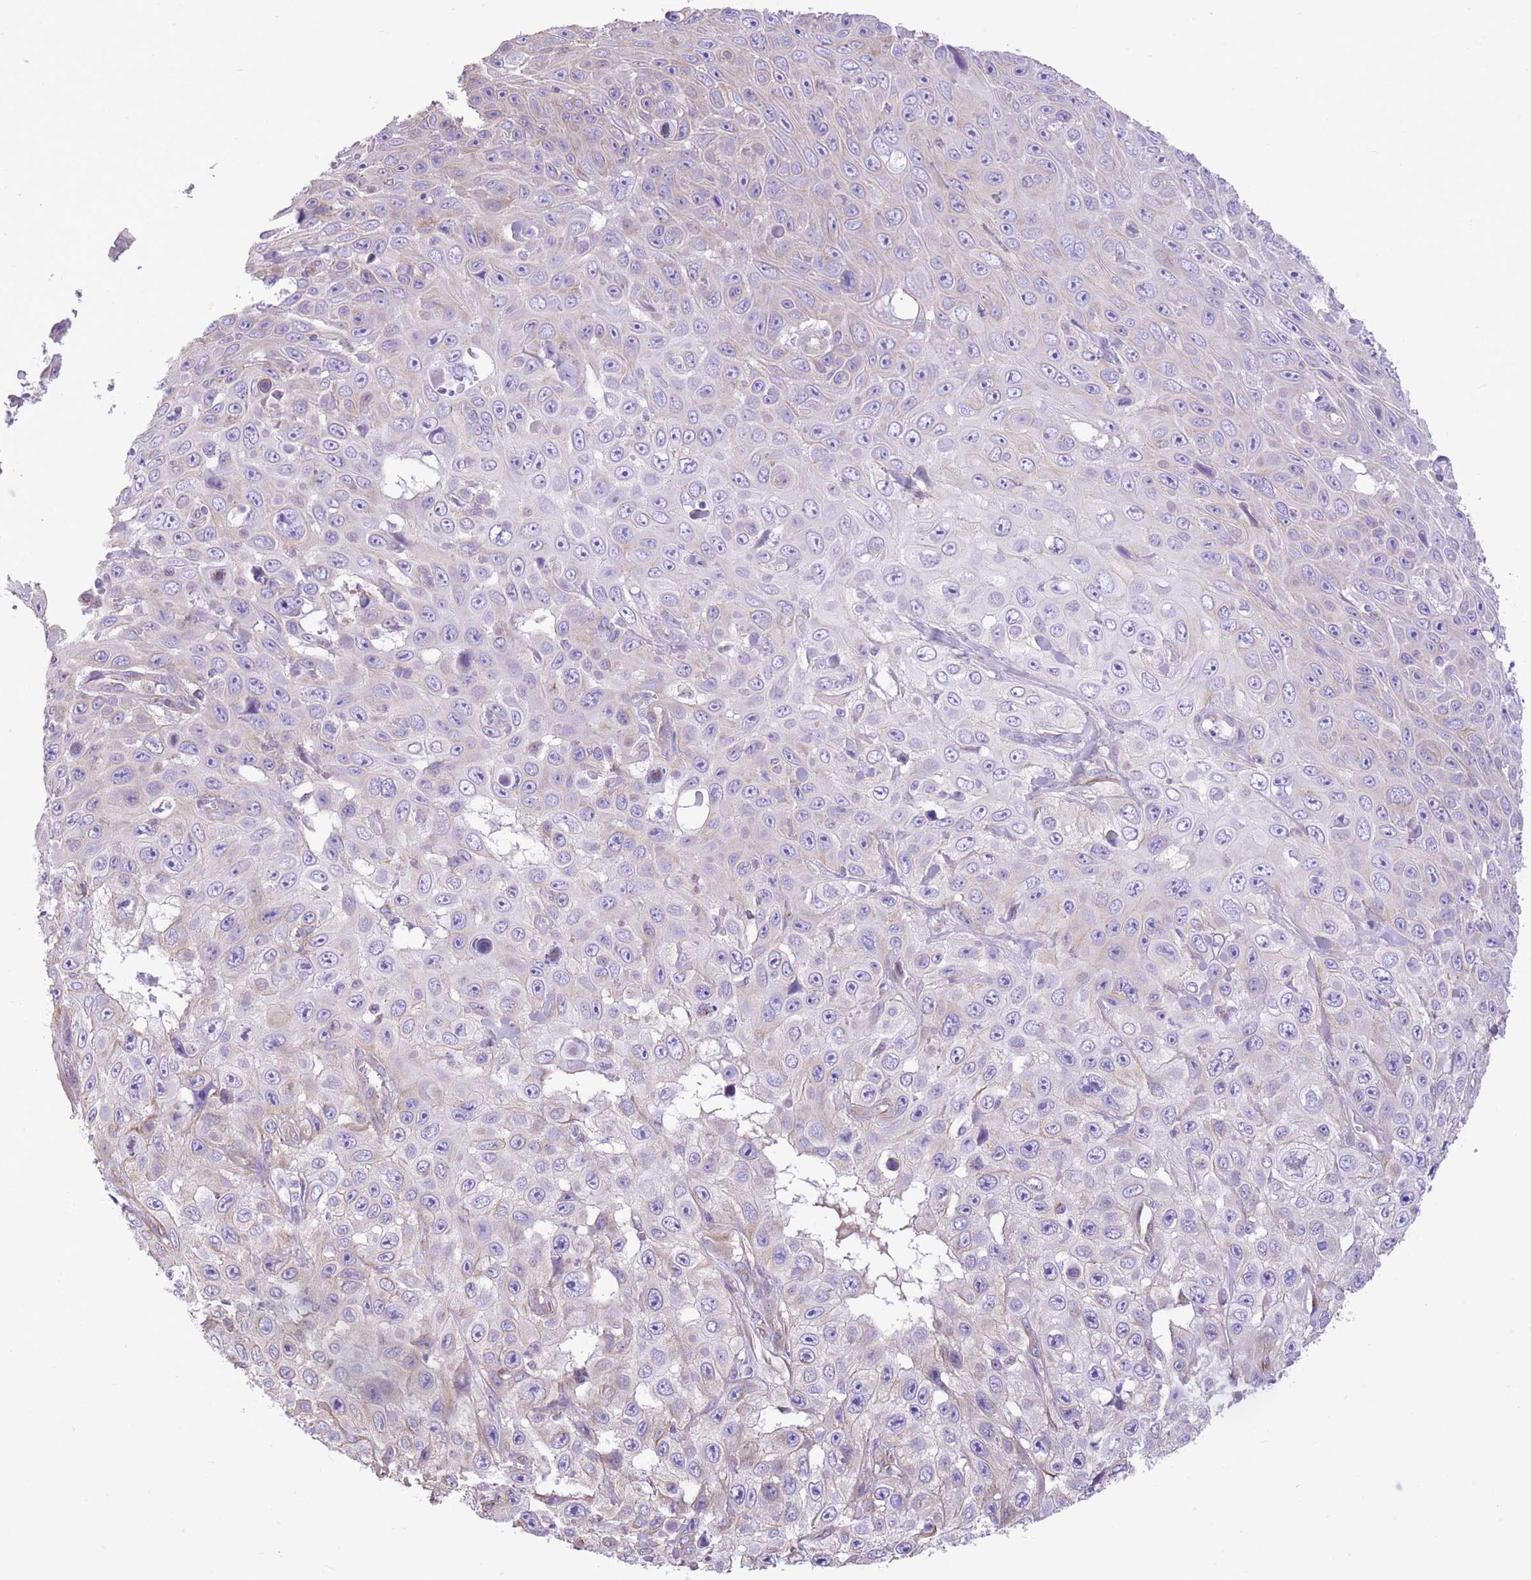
{"staining": {"intensity": "negative", "quantity": "none", "location": "none"}, "tissue": "skin cancer", "cell_type": "Tumor cells", "image_type": "cancer", "snomed": [{"axis": "morphology", "description": "Squamous cell carcinoma, NOS"}, {"axis": "topography", "description": "Skin"}], "caption": "Tumor cells are negative for brown protein staining in squamous cell carcinoma (skin). Brightfield microscopy of immunohistochemistry (IHC) stained with DAB (3,3'-diaminobenzidine) (brown) and hematoxylin (blue), captured at high magnification.", "gene": "RHOU", "patient": {"sex": "male", "age": 82}}